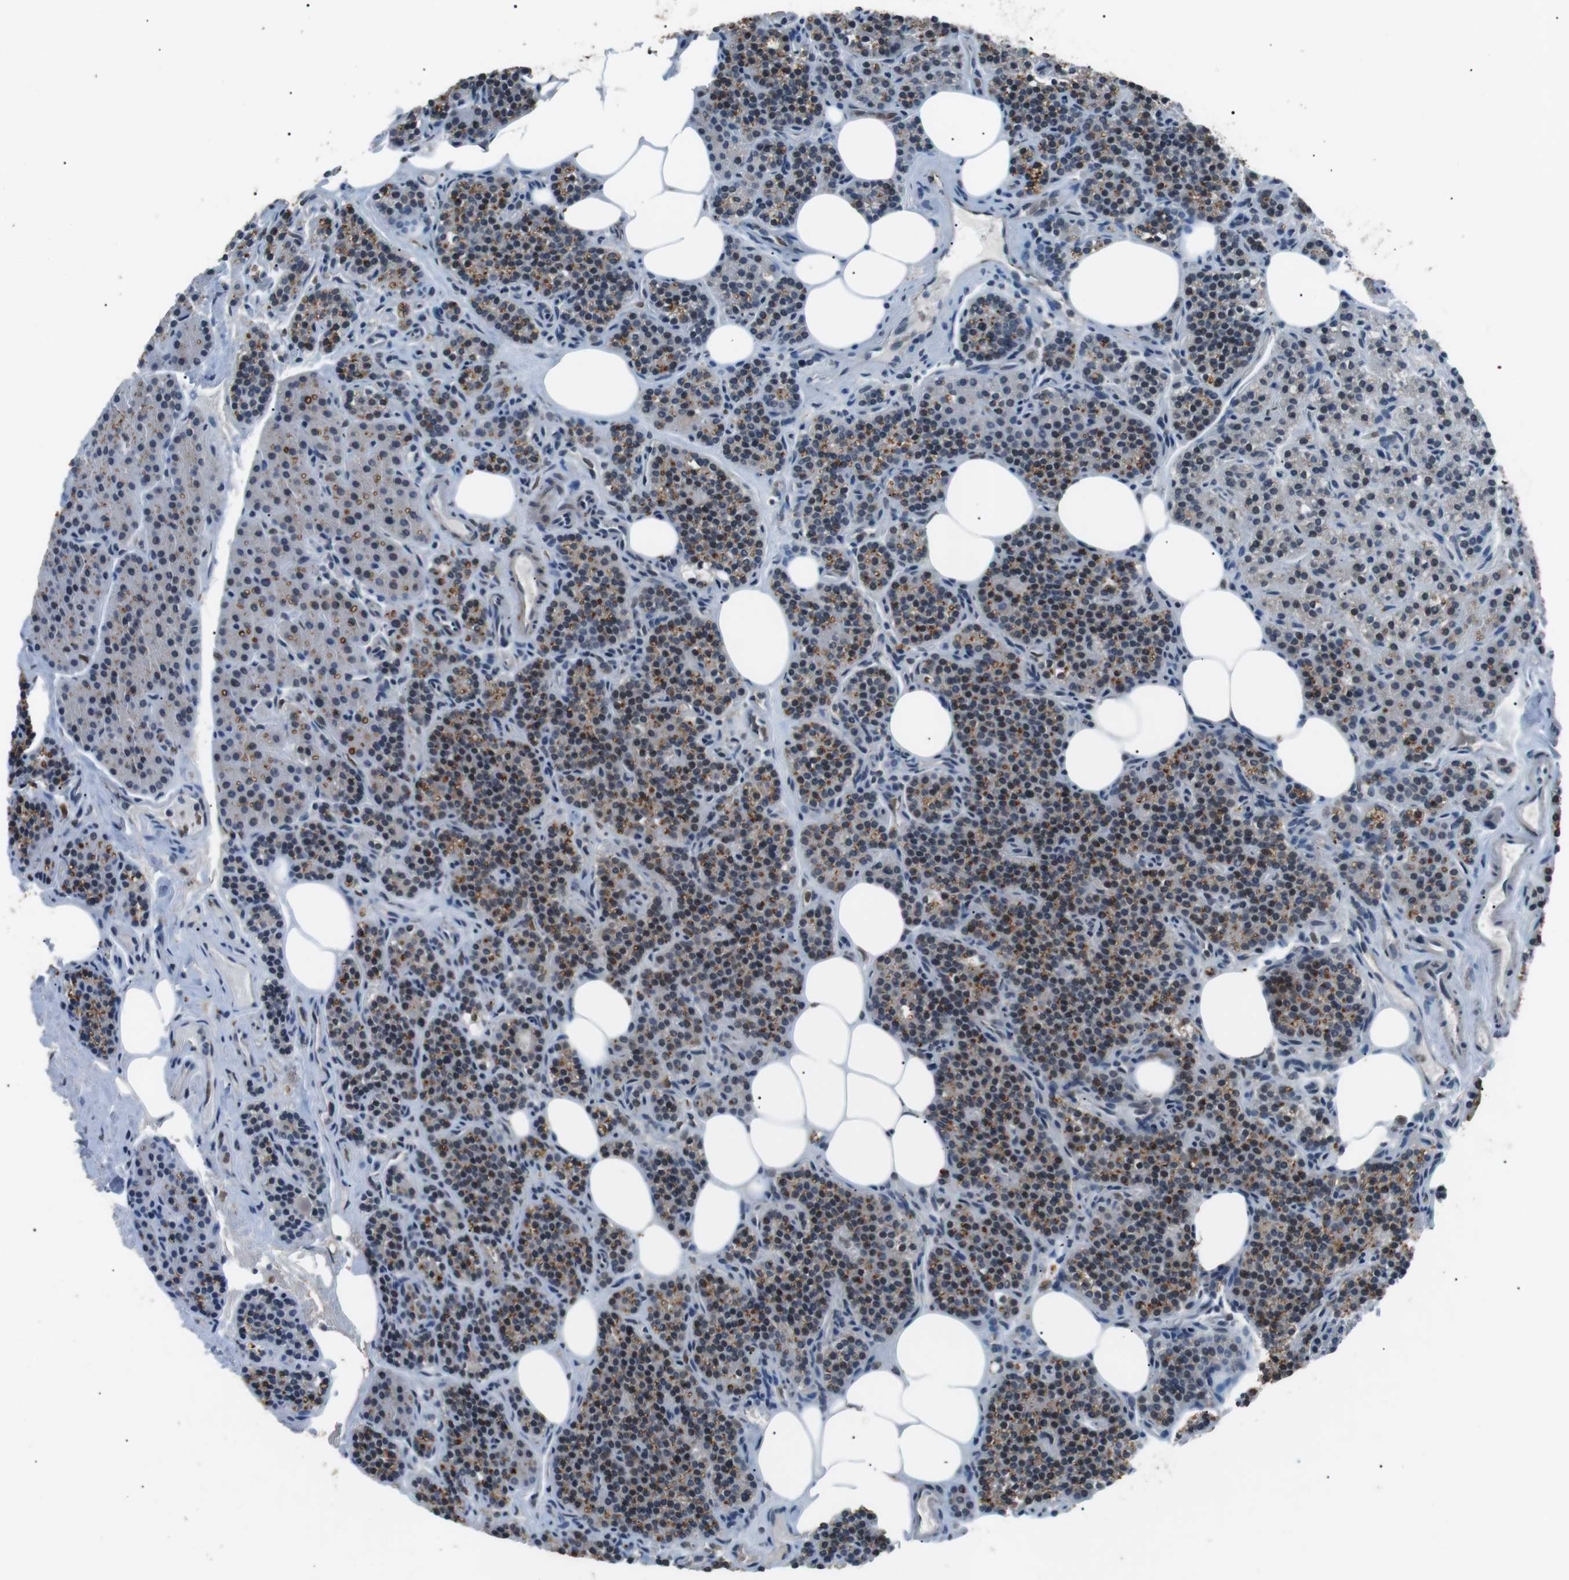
{"staining": {"intensity": "moderate", "quantity": ">75%", "location": "cytoplasmic/membranous"}, "tissue": "parathyroid gland", "cell_type": "Glandular cells", "image_type": "normal", "snomed": [{"axis": "morphology", "description": "Normal tissue, NOS"}, {"axis": "morphology", "description": "Adenoma, NOS"}, {"axis": "topography", "description": "Parathyroid gland"}], "caption": "Parathyroid gland stained for a protein (brown) reveals moderate cytoplasmic/membranous positive positivity in about >75% of glandular cells.", "gene": "NEK7", "patient": {"sex": "female", "age": 74}}